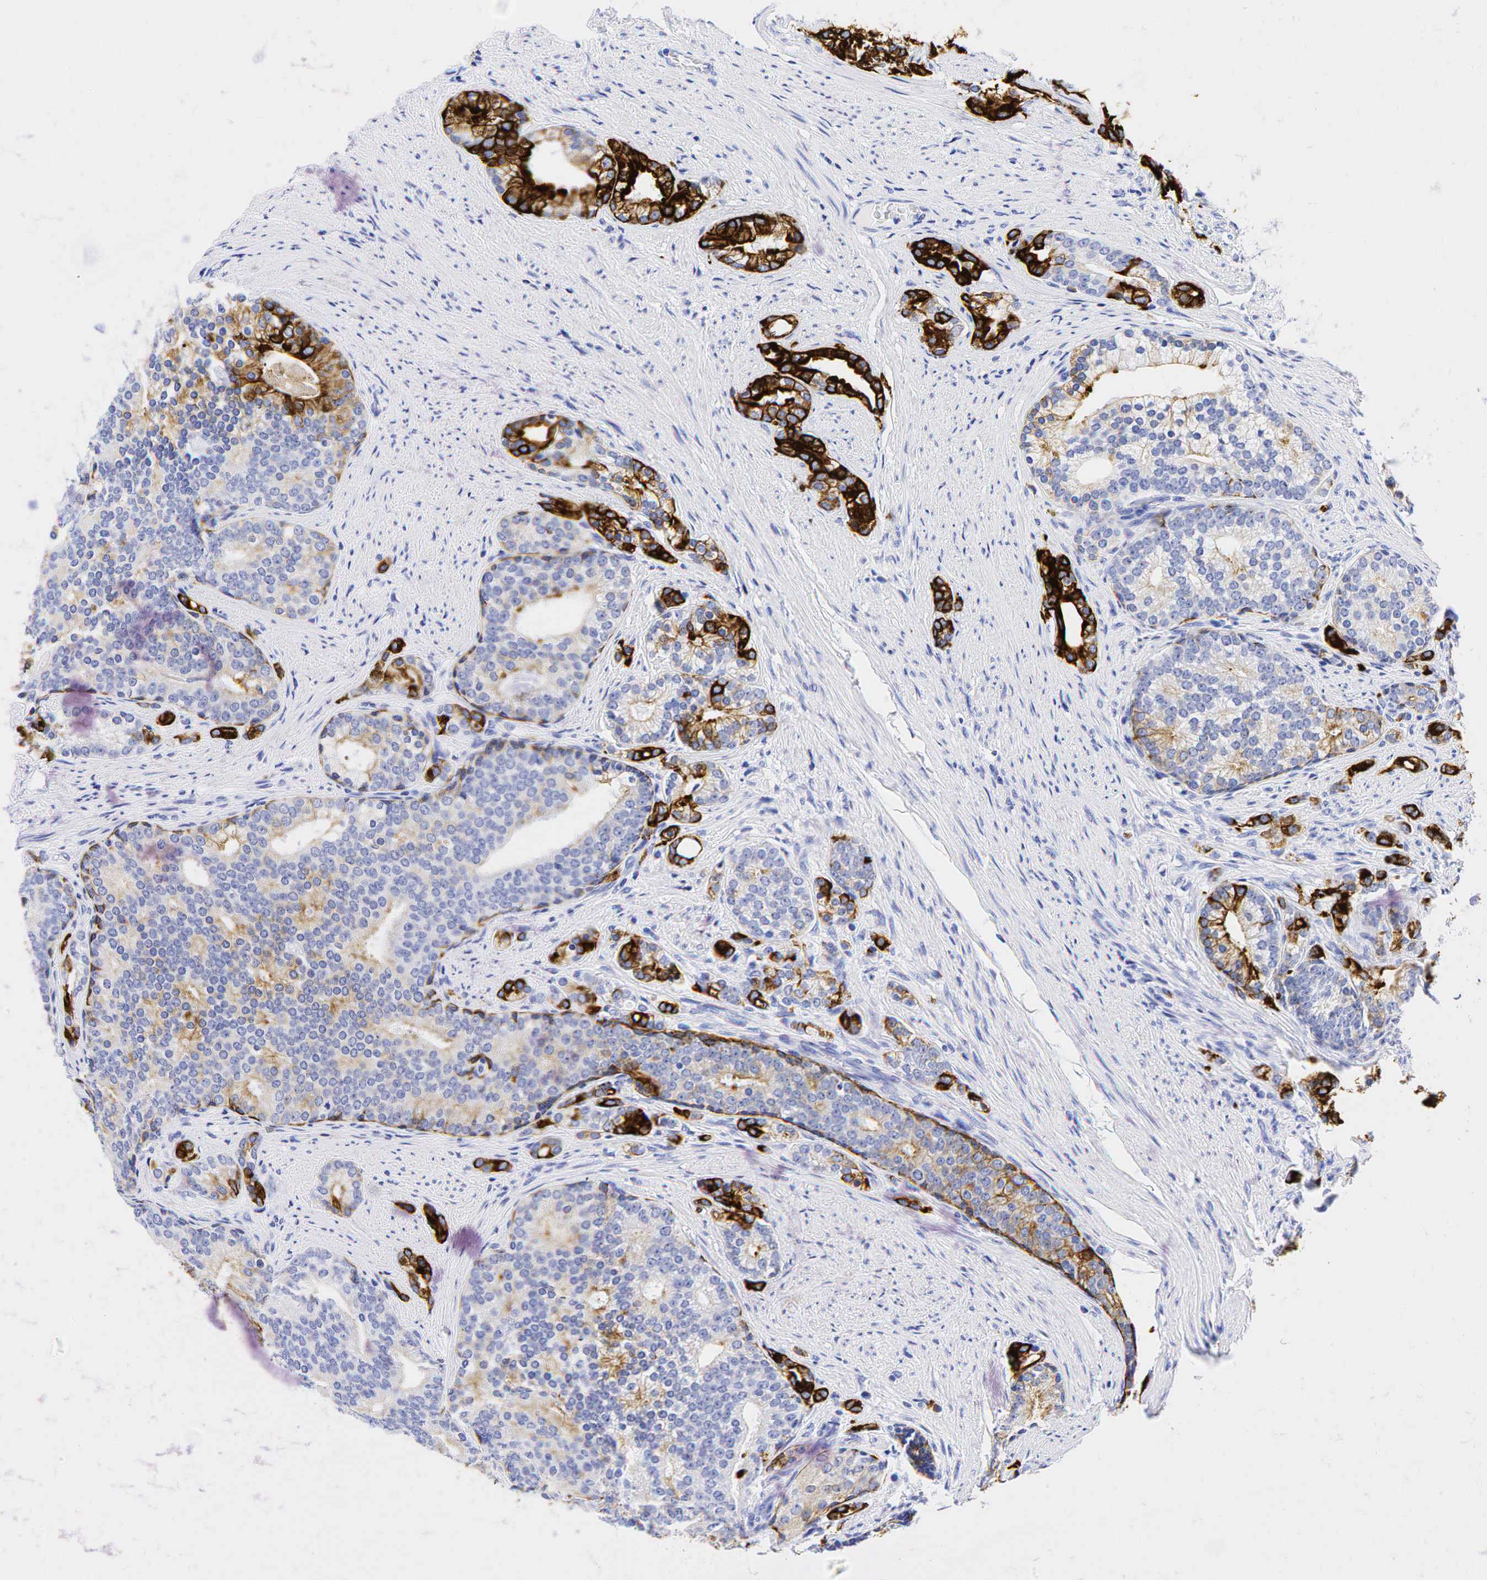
{"staining": {"intensity": "strong", "quantity": "25%-75%", "location": "cytoplasmic/membranous"}, "tissue": "prostate cancer", "cell_type": "Tumor cells", "image_type": "cancer", "snomed": [{"axis": "morphology", "description": "Adenocarcinoma, Low grade"}, {"axis": "topography", "description": "Prostate"}], "caption": "There is high levels of strong cytoplasmic/membranous staining in tumor cells of prostate adenocarcinoma (low-grade), as demonstrated by immunohistochemical staining (brown color).", "gene": "KRT19", "patient": {"sex": "male", "age": 71}}